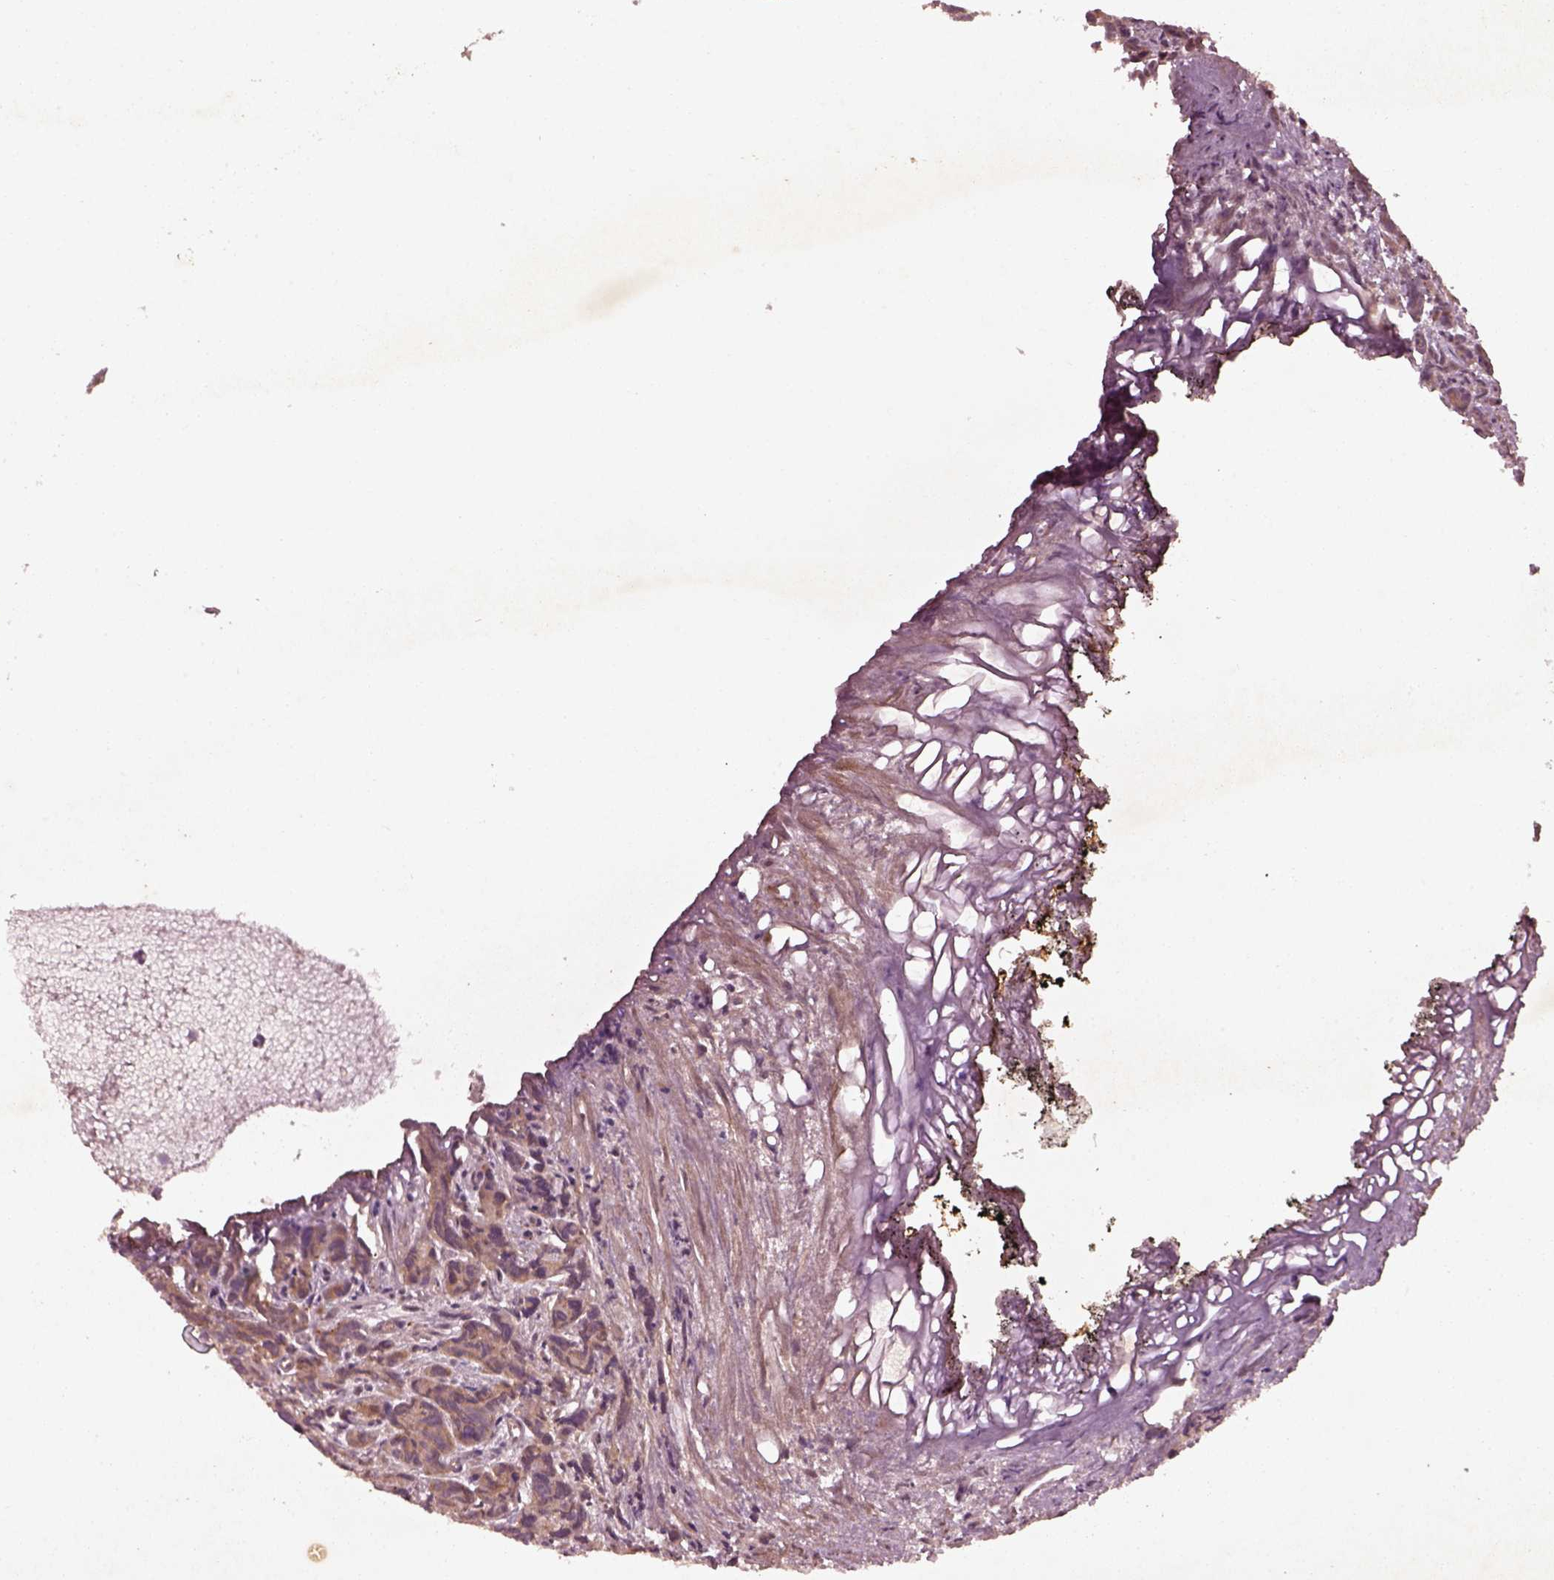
{"staining": {"intensity": "moderate", "quantity": ">75%", "location": "cytoplasmic/membranous"}, "tissue": "prostate cancer", "cell_type": "Tumor cells", "image_type": "cancer", "snomed": [{"axis": "morphology", "description": "Adenocarcinoma, High grade"}, {"axis": "topography", "description": "Prostate"}], "caption": "Human adenocarcinoma (high-grade) (prostate) stained with a protein marker reveals moderate staining in tumor cells.", "gene": "FAM234A", "patient": {"sex": "male", "age": 77}}